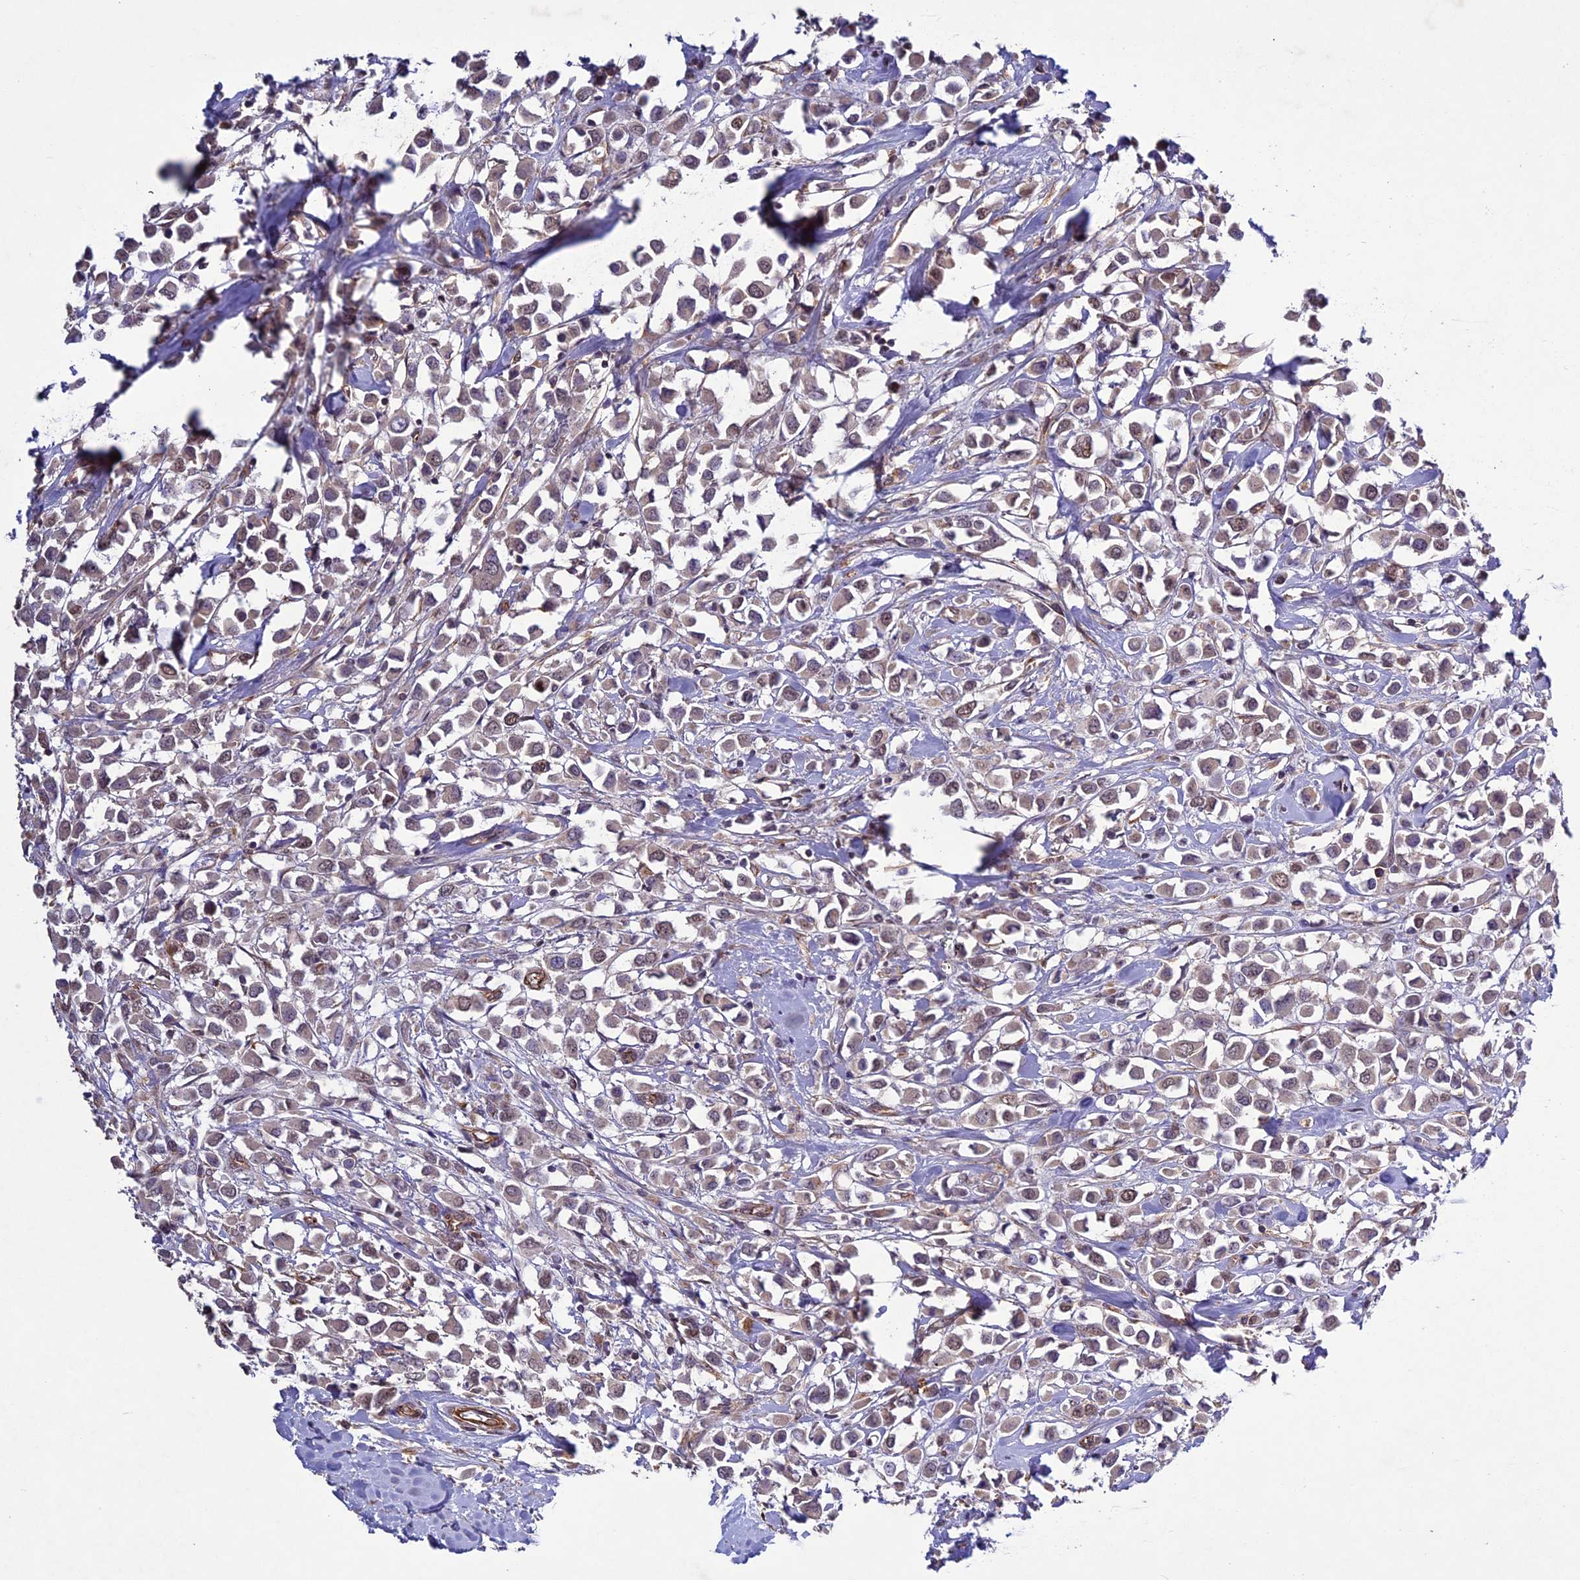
{"staining": {"intensity": "weak", "quantity": "25%-75%", "location": "cytoplasmic/membranous,nuclear"}, "tissue": "breast cancer", "cell_type": "Tumor cells", "image_type": "cancer", "snomed": [{"axis": "morphology", "description": "Duct carcinoma"}, {"axis": "topography", "description": "Breast"}], "caption": "Immunohistochemical staining of human infiltrating ductal carcinoma (breast) shows weak cytoplasmic/membranous and nuclear protein expression in approximately 25%-75% of tumor cells.", "gene": "C3orf70", "patient": {"sex": "female", "age": 61}}